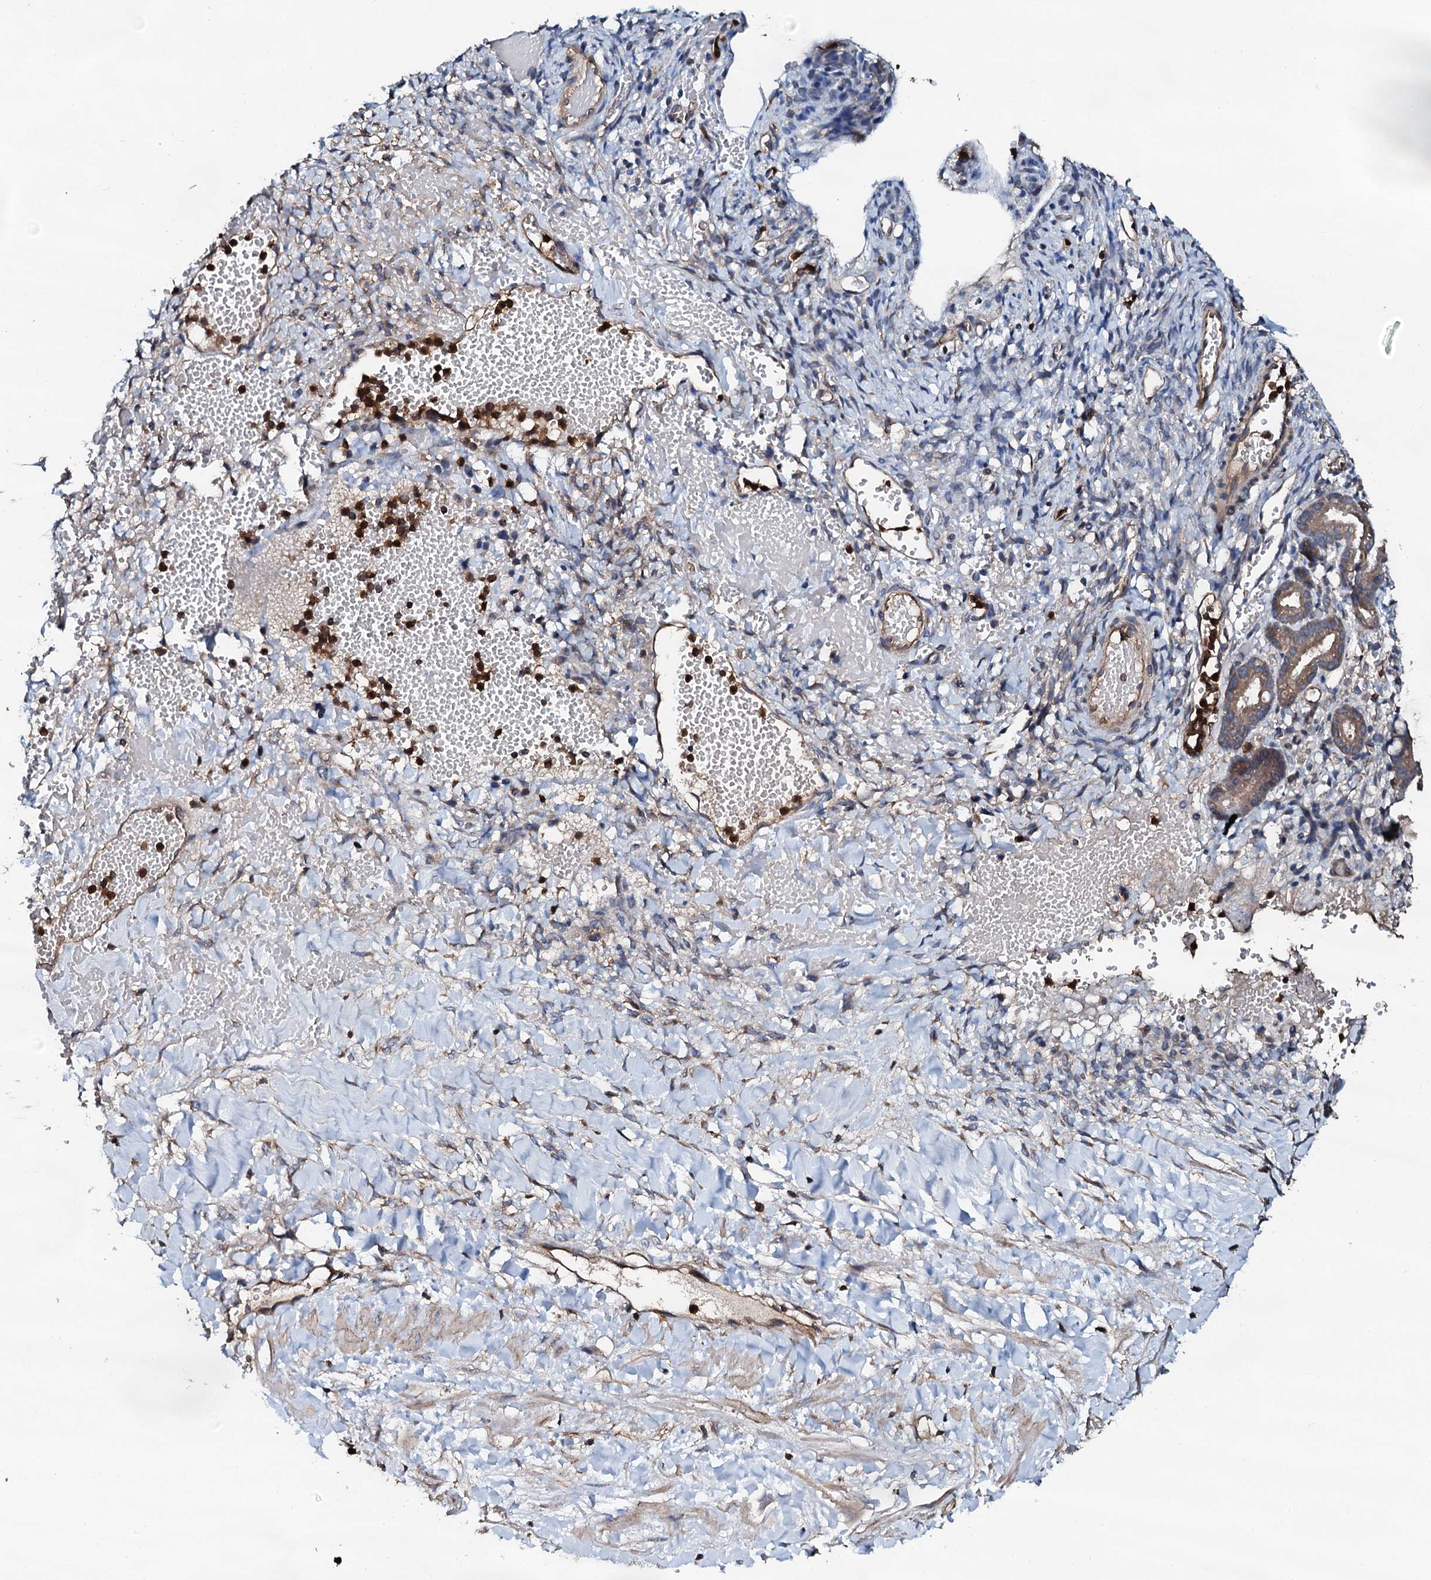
{"staining": {"intensity": "moderate", "quantity": ">75%", "location": "cytoplasmic/membranous"}, "tissue": "ovarian cancer", "cell_type": "Tumor cells", "image_type": "cancer", "snomed": [{"axis": "morphology", "description": "Cystadenocarcinoma, mucinous, NOS"}, {"axis": "topography", "description": "Ovary"}], "caption": "Approximately >75% of tumor cells in mucinous cystadenocarcinoma (ovarian) demonstrate moderate cytoplasmic/membranous protein positivity as visualized by brown immunohistochemical staining.", "gene": "GRK2", "patient": {"sex": "female", "age": 73}}